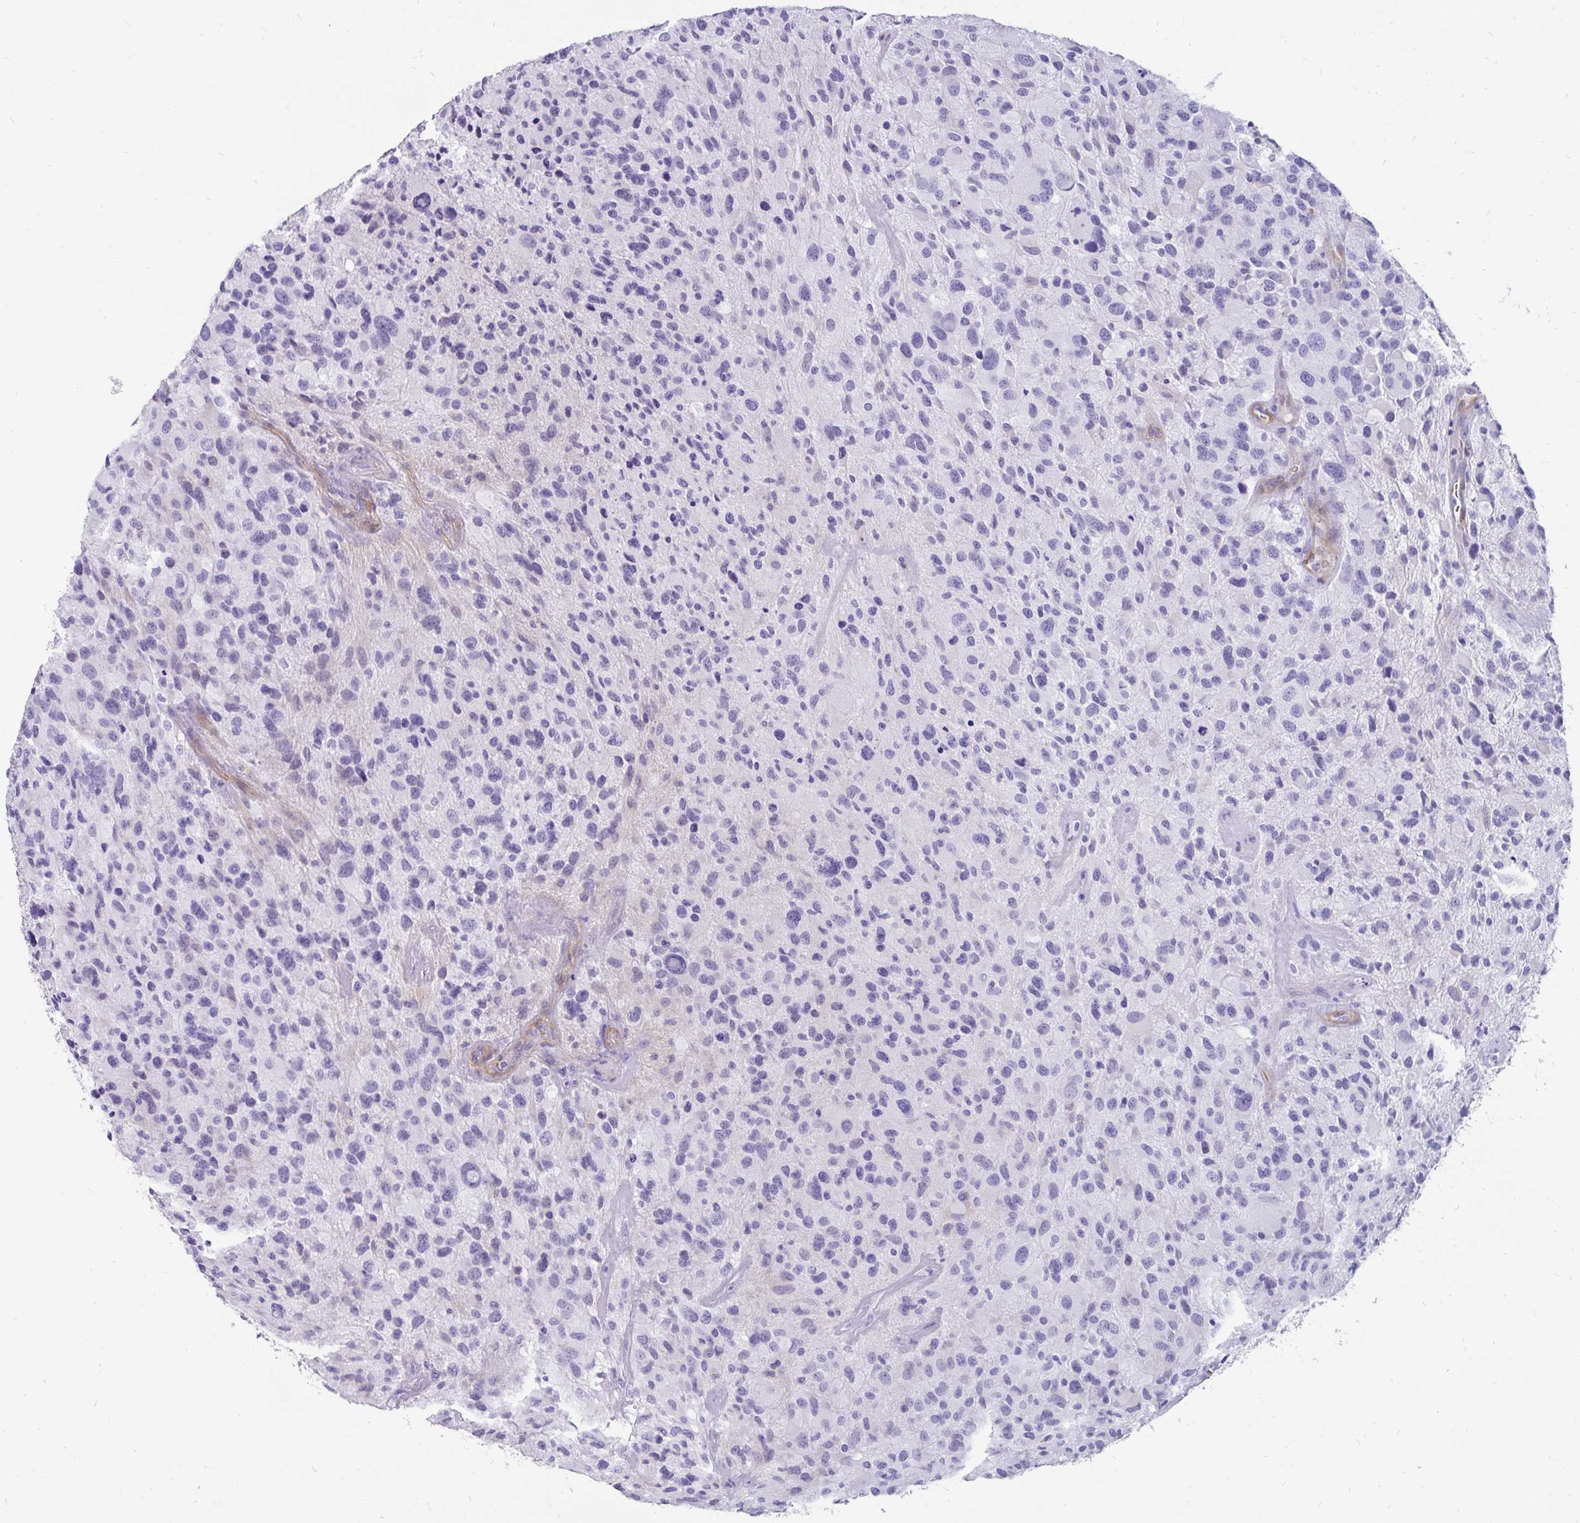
{"staining": {"intensity": "negative", "quantity": "none", "location": "none"}, "tissue": "glioma", "cell_type": "Tumor cells", "image_type": "cancer", "snomed": [{"axis": "morphology", "description": "Glioma, malignant, High grade"}, {"axis": "topography", "description": "Brain"}], "caption": "IHC of human glioma reveals no staining in tumor cells. The staining is performed using DAB brown chromogen with nuclei counter-stained in using hematoxylin.", "gene": "EML5", "patient": {"sex": "female", "age": 67}}